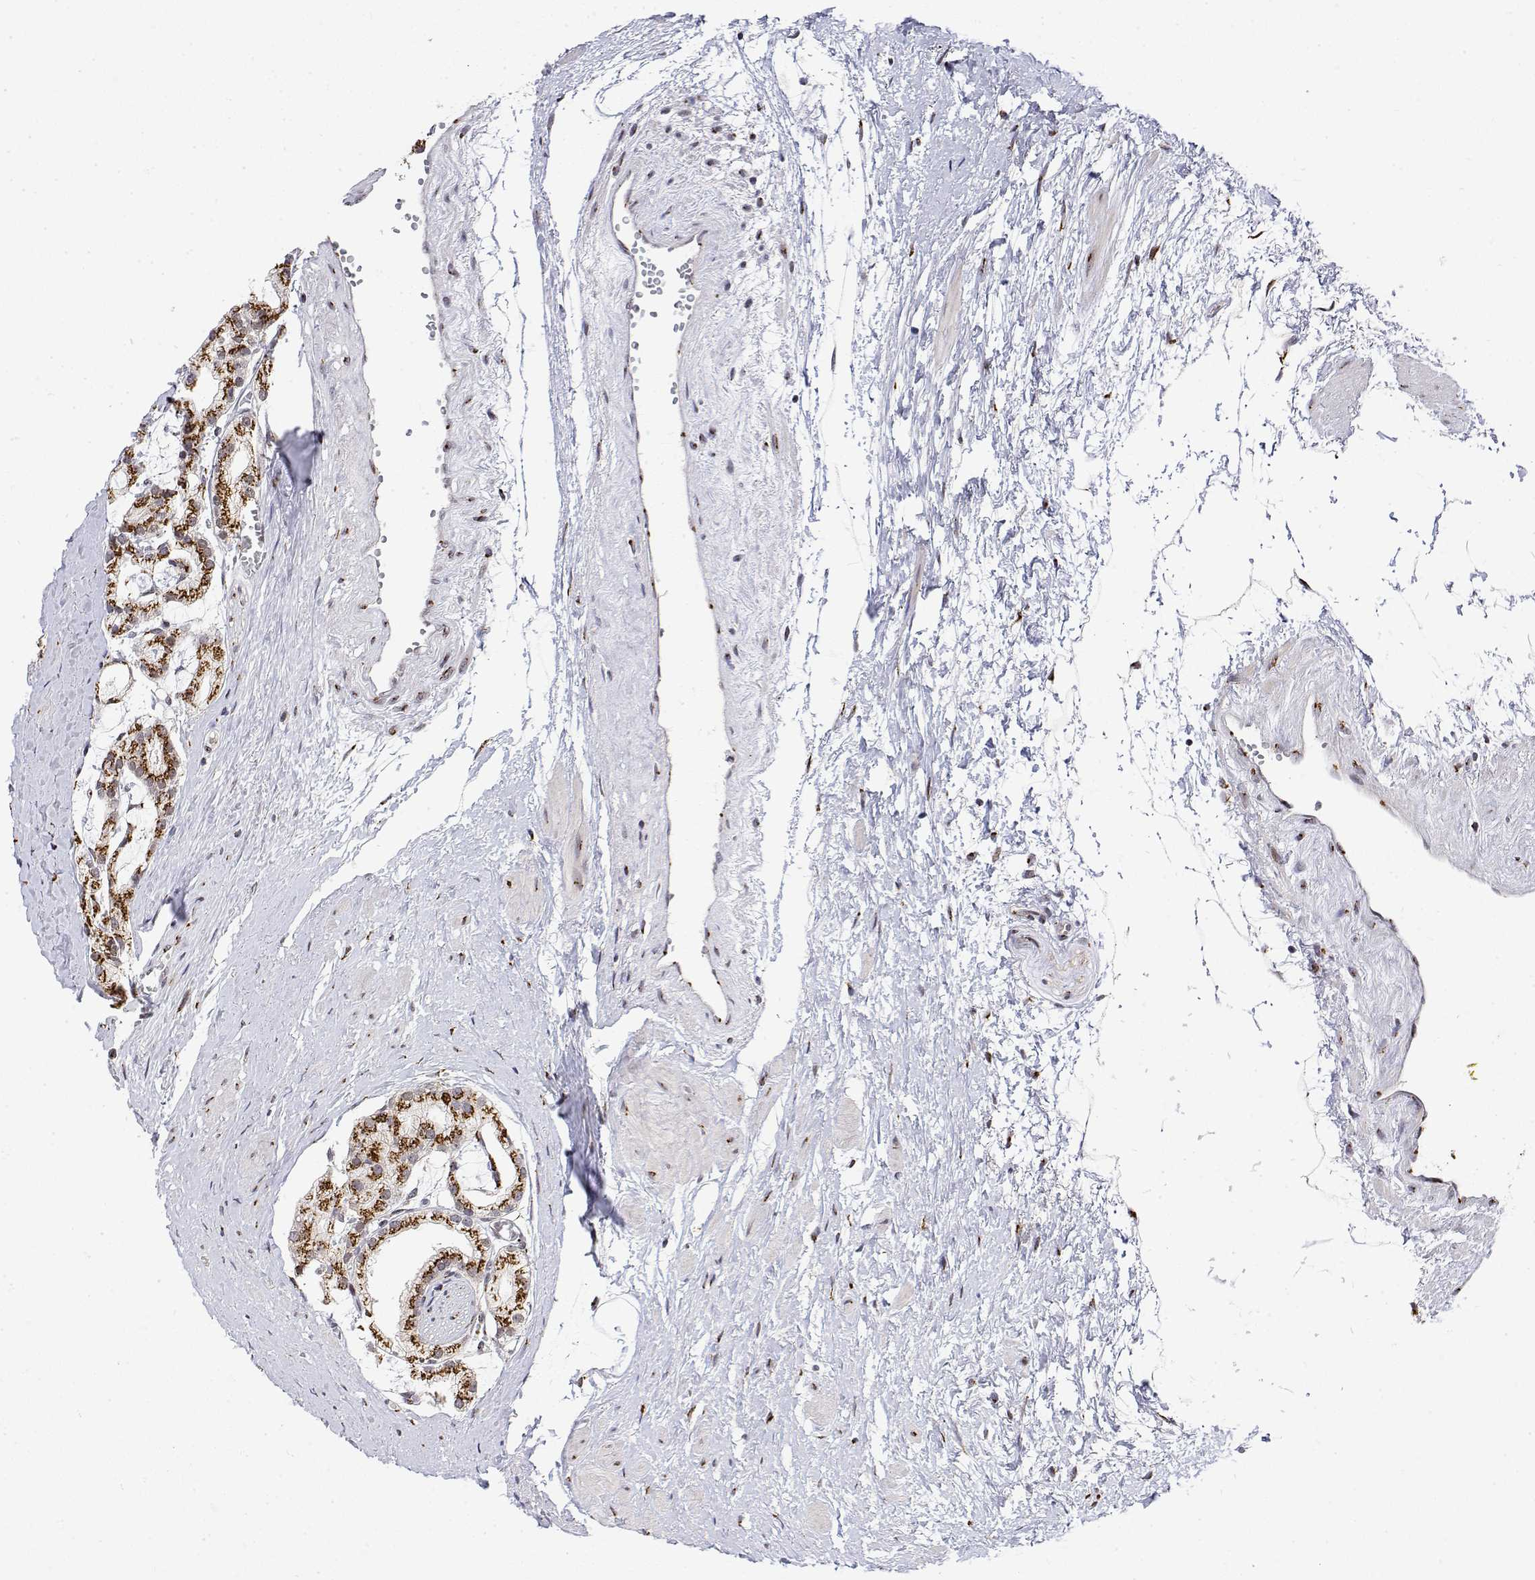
{"staining": {"intensity": "strong", "quantity": ">75%", "location": "cytoplasmic/membranous"}, "tissue": "prostate cancer", "cell_type": "Tumor cells", "image_type": "cancer", "snomed": [{"axis": "morphology", "description": "Adenocarcinoma, High grade"}, {"axis": "topography", "description": "Prostate"}], "caption": "Brown immunohistochemical staining in human adenocarcinoma (high-grade) (prostate) shows strong cytoplasmic/membranous expression in approximately >75% of tumor cells. (brown staining indicates protein expression, while blue staining denotes nuclei).", "gene": "YIPF3", "patient": {"sex": "male", "age": 71}}